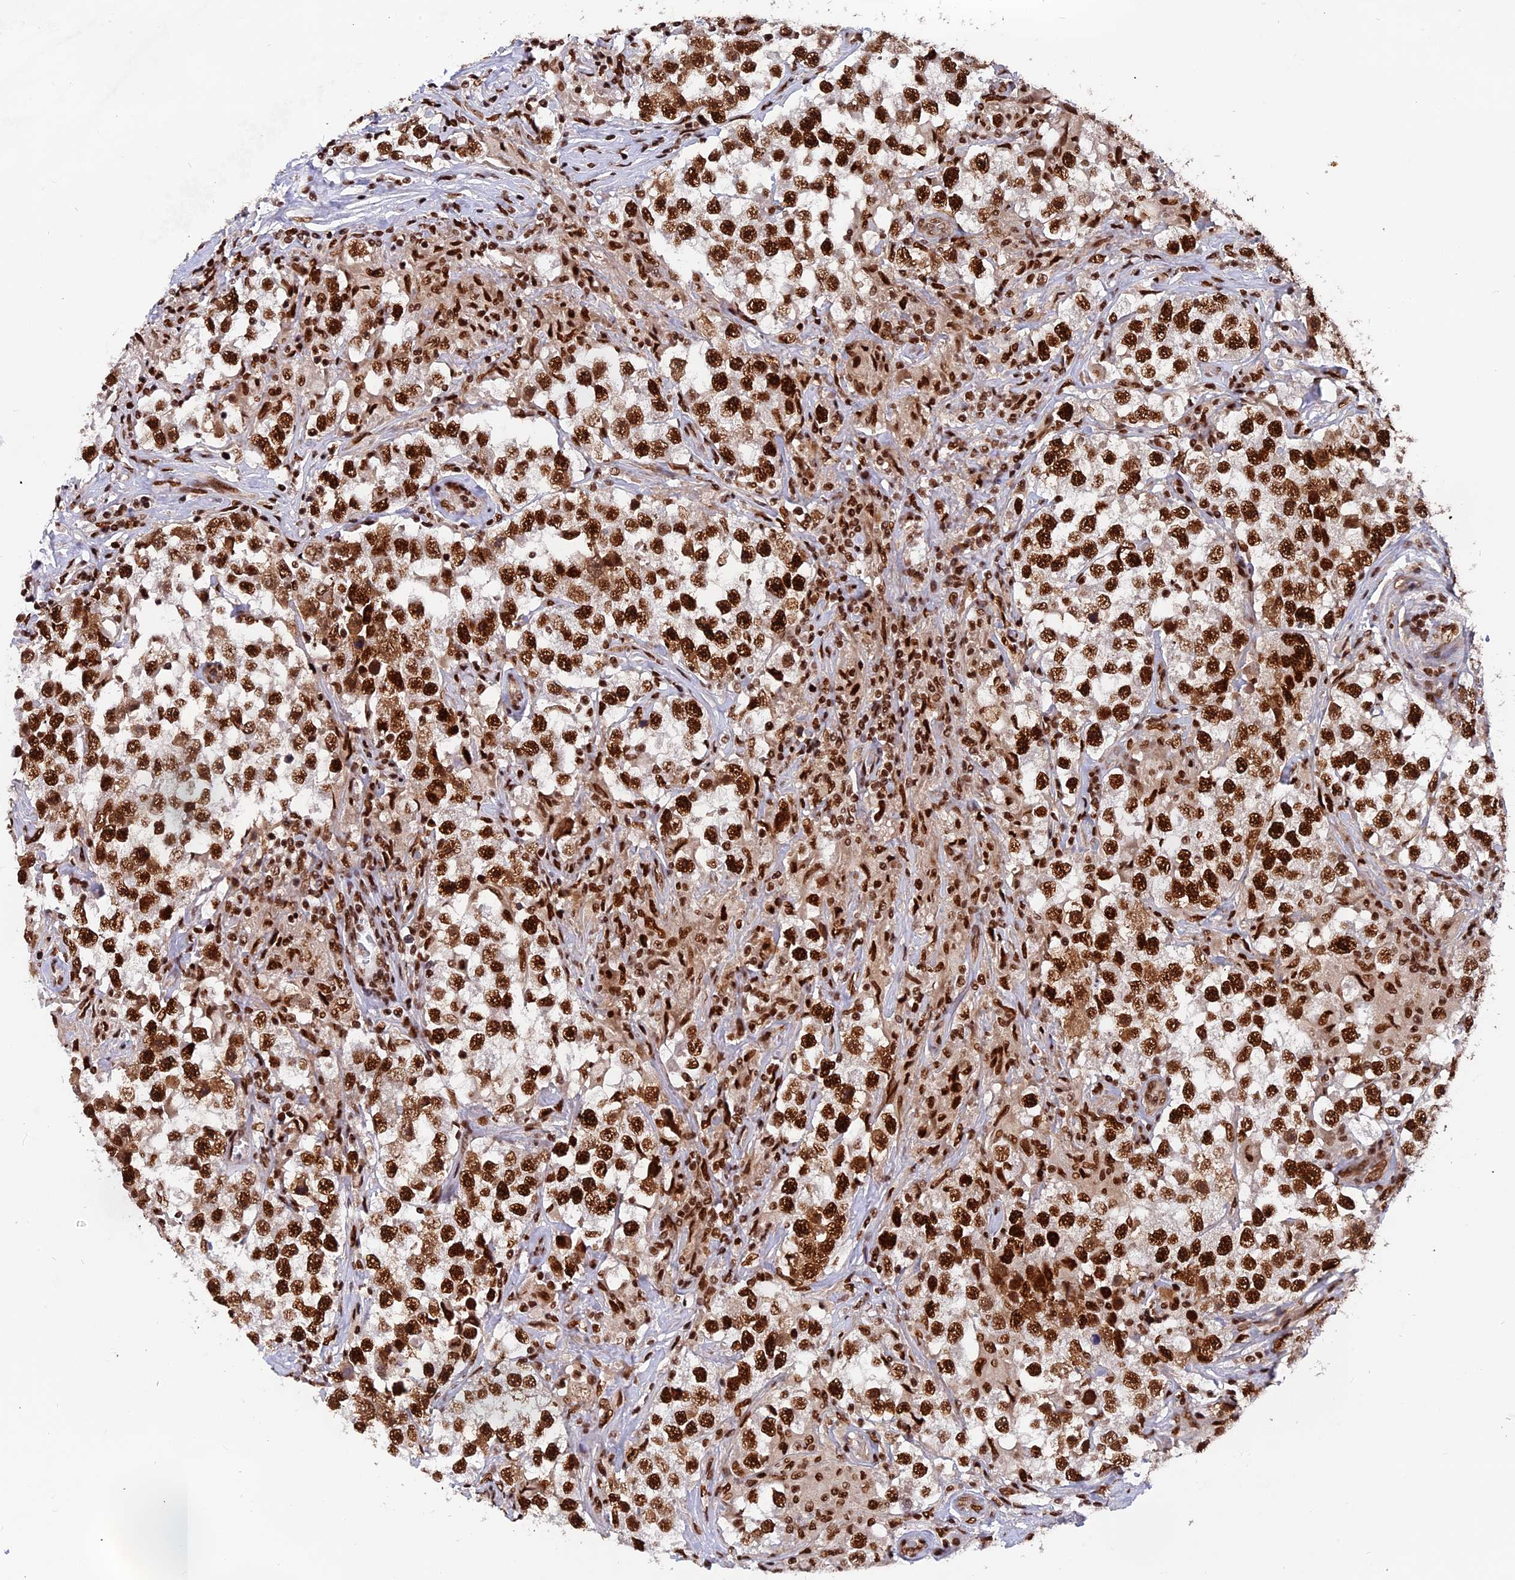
{"staining": {"intensity": "strong", "quantity": ">75%", "location": "nuclear"}, "tissue": "testis cancer", "cell_type": "Tumor cells", "image_type": "cancer", "snomed": [{"axis": "morphology", "description": "Seminoma, NOS"}, {"axis": "topography", "description": "Testis"}], "caption": "IHC staining of seminoma (testis), which demonstrates high levels of strong nuclear staining in about >75% of tumor cells indicating strong nuclear protein positivity. The staining was performed using DAB (brown) for protein detection and nuclei were counterstained in hematoxylin (blue).", "gene": "RAMAC", "patient": {"sex": "male", "age": 46}}